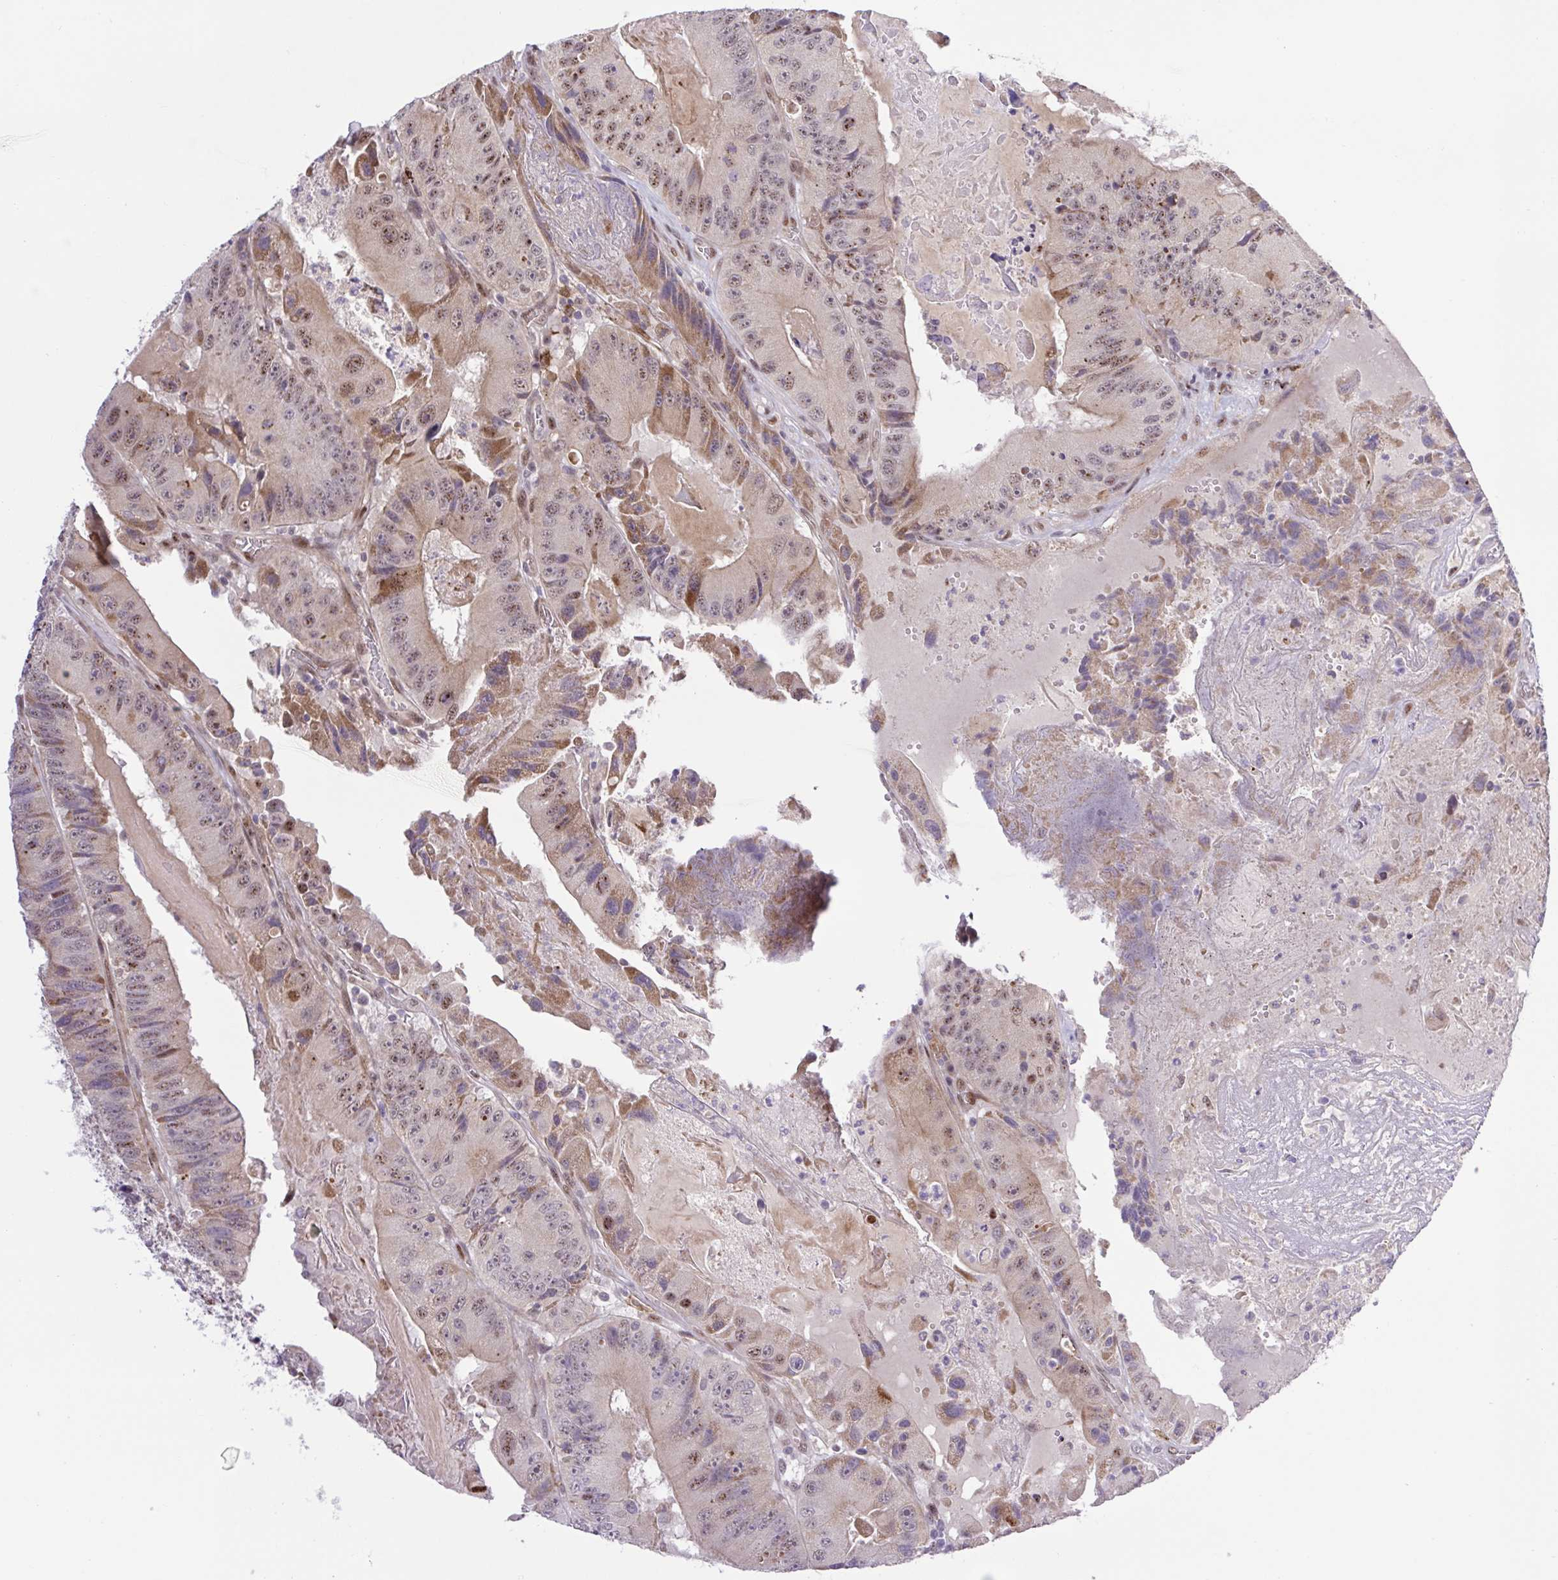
{"staining": {"intensity": "weak", "quantity": "25%-75%", "location": "cytoplasmic/membranous,nuclear"}, "tissue": "colorectal cancer", "cell_type": "Tumor cells", "image_type": "cancer", "snomed": [{"axis": "morphology", "description": "Adenocarcinoma, NOS"}, {"axis": "topography", "description": "Colon"}], "caption": "An image of colorectal cancer (adenocarcinoma) stained for a protein shows weak cytoplasmic/membranous and nuclear brown staining in tumor cells. The protein of interest is shown in brown color, while the nuclei are stained blue.", "gene": "ERG", "patient": {"sex": "female", "age": 86}}